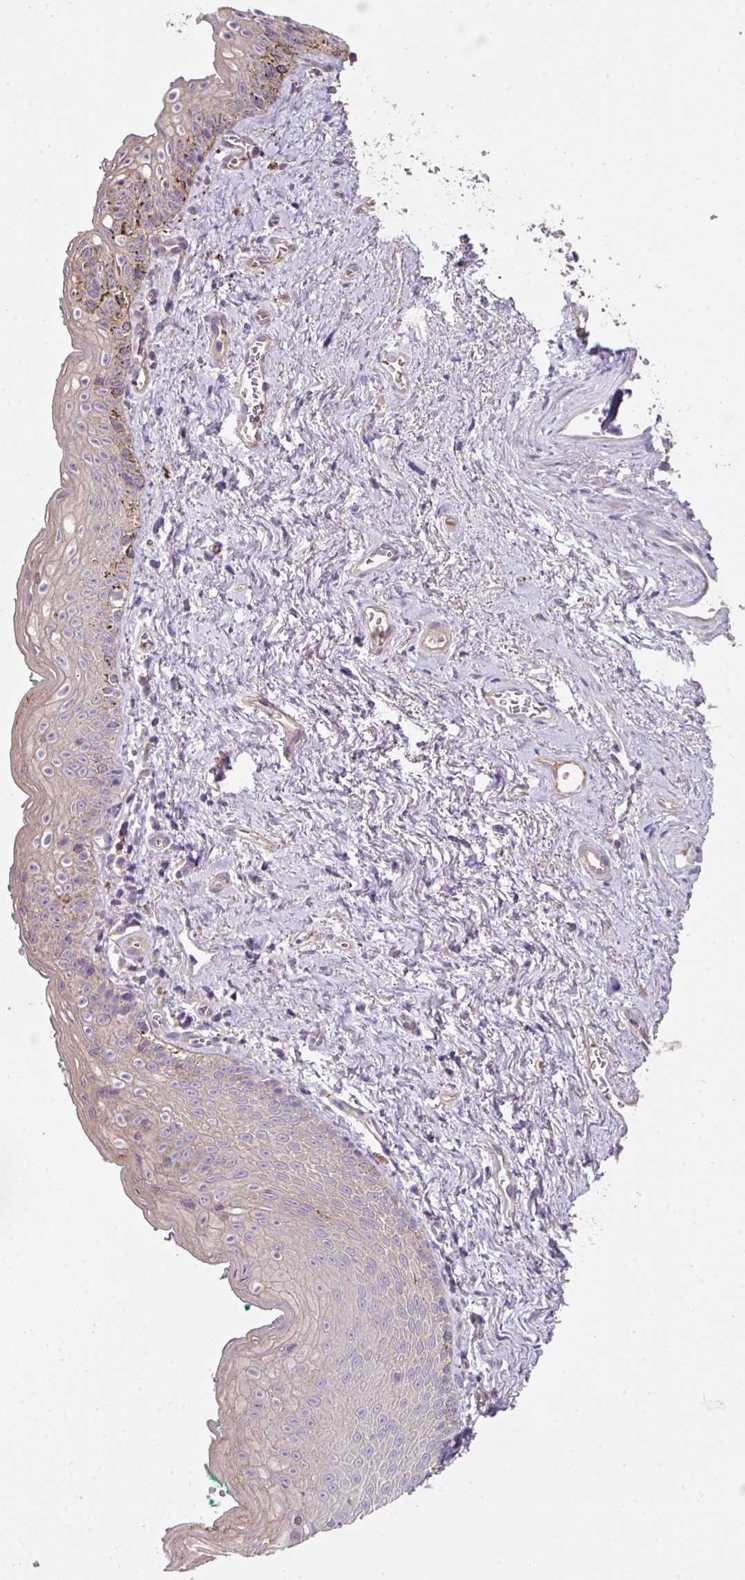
{"staining": {"intensity": "negative", "quantity": "none", "location": "none"}, "tissue": "vagina", "cell_type": "Squamous epithelial cells", "image_type": "normal", "snomed": [{"axis": "morphology", "description": "Normal tissue, NOS"}, {"axis": "topography", "description": "Vulva"}, {"axis": "topography", "description": "Vagina"}, {"axis": "topography", "description": "Peripheral nerve tissue"}], "caption": "High power microscopy photomicrograph of an IHC micrograph of unremarkable vagina, revealing no significant staining in squamous epithelial cells.", "gene": "C4orf48", "patient": {"sex": "female", "age": 66}}